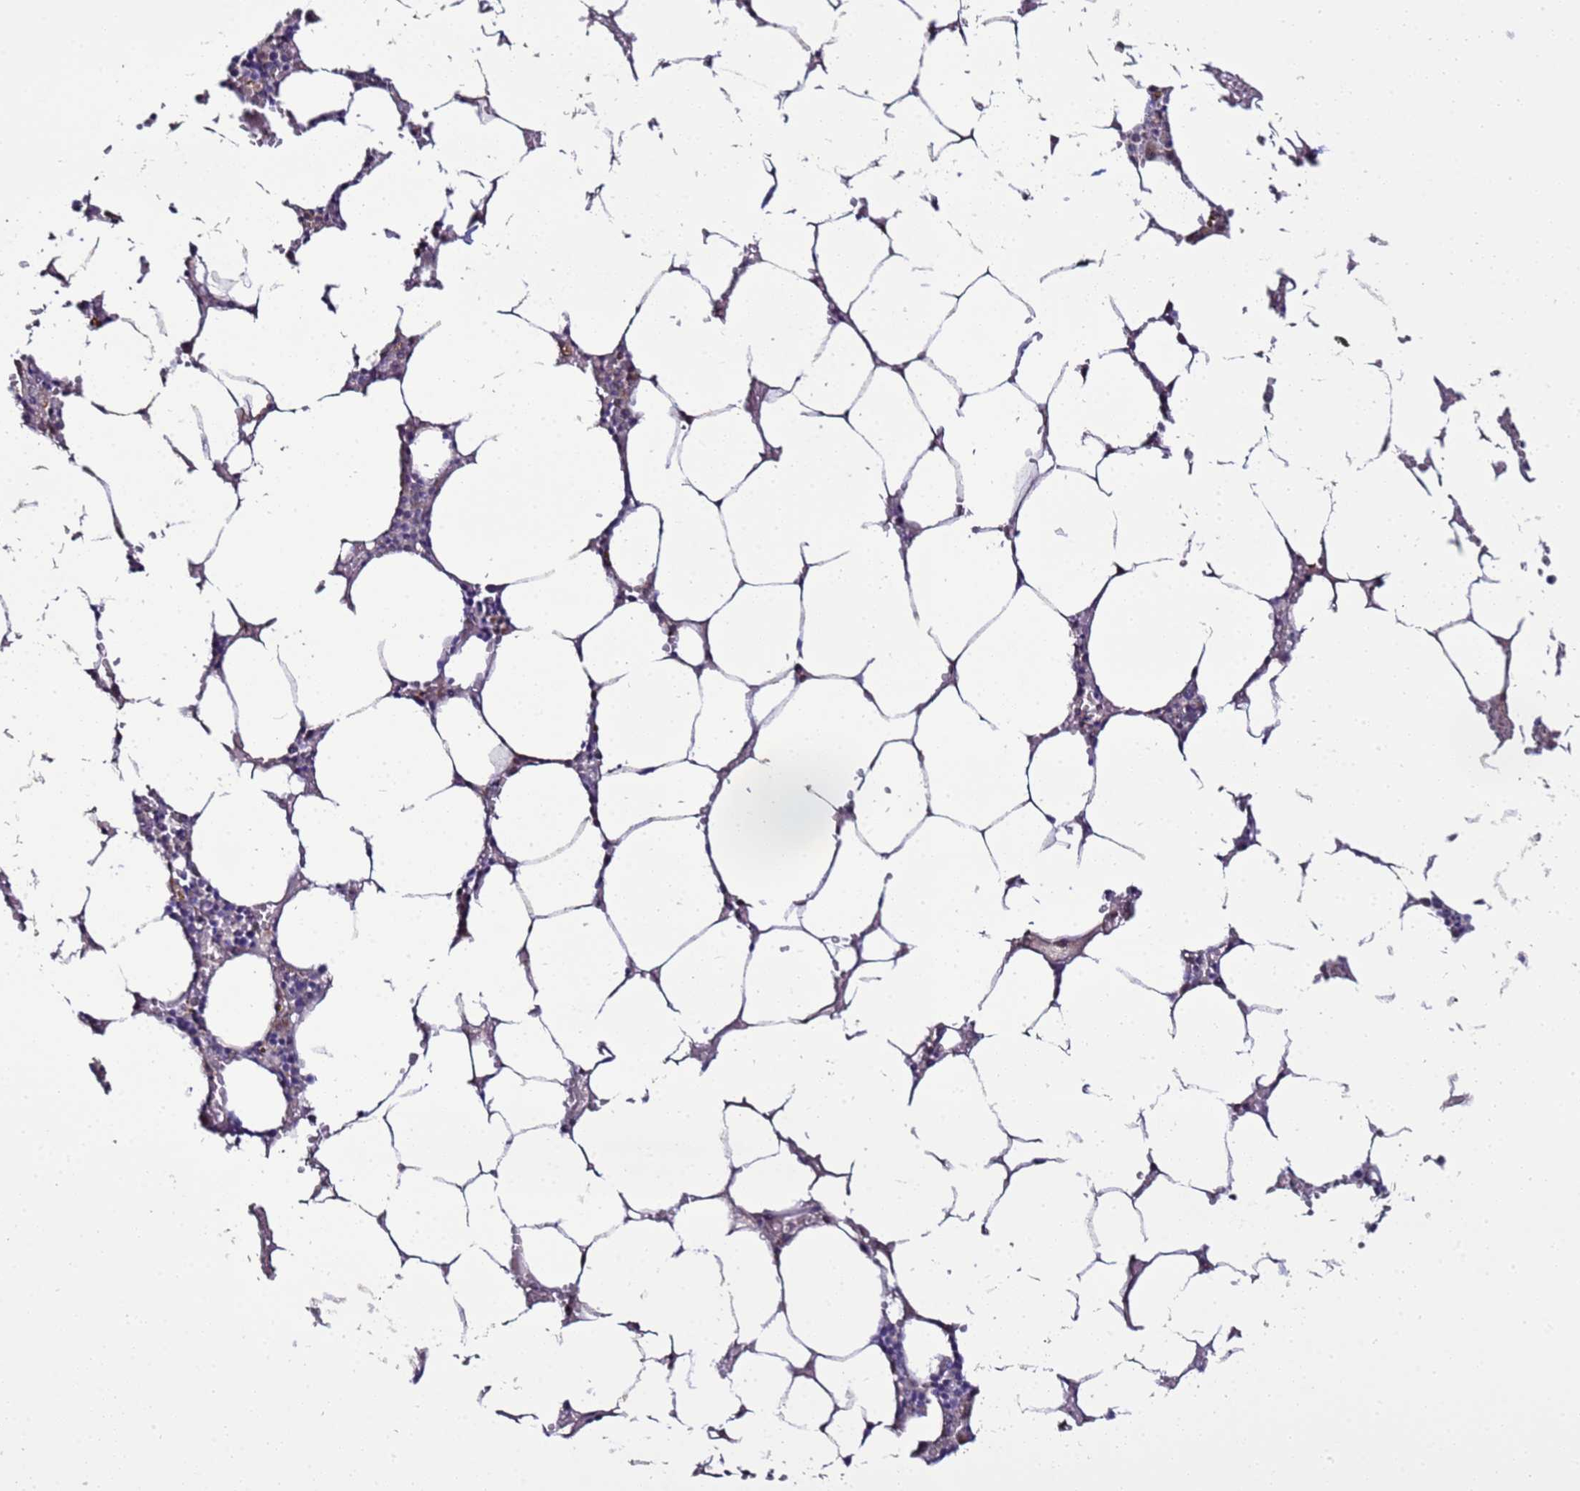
{"staining": {"intensity": "negative", "quantity": "none", "location": "none"}, "tissue": "bone marrow", "cell_type": "Hematopoietic cells", "image_type": "normal", "snomed": [{"axis": "morphology", "description": "Normal tissue, NOS"}, {"axis": "topography", "description": "Bone marrow"}], "caption": "A high-resolution micrograph shows immunohistochemistry (IHC) staining of benign bone marrow, which demonstrates no significant positivity in hematopoietic cells. (Stains: DAB IHC with hematoxylin counter stain, Microscopy: brightfield microscopy at high magnification).", "gene": "ENOPH1", "patient": {"sex": "male", "age": 70}}